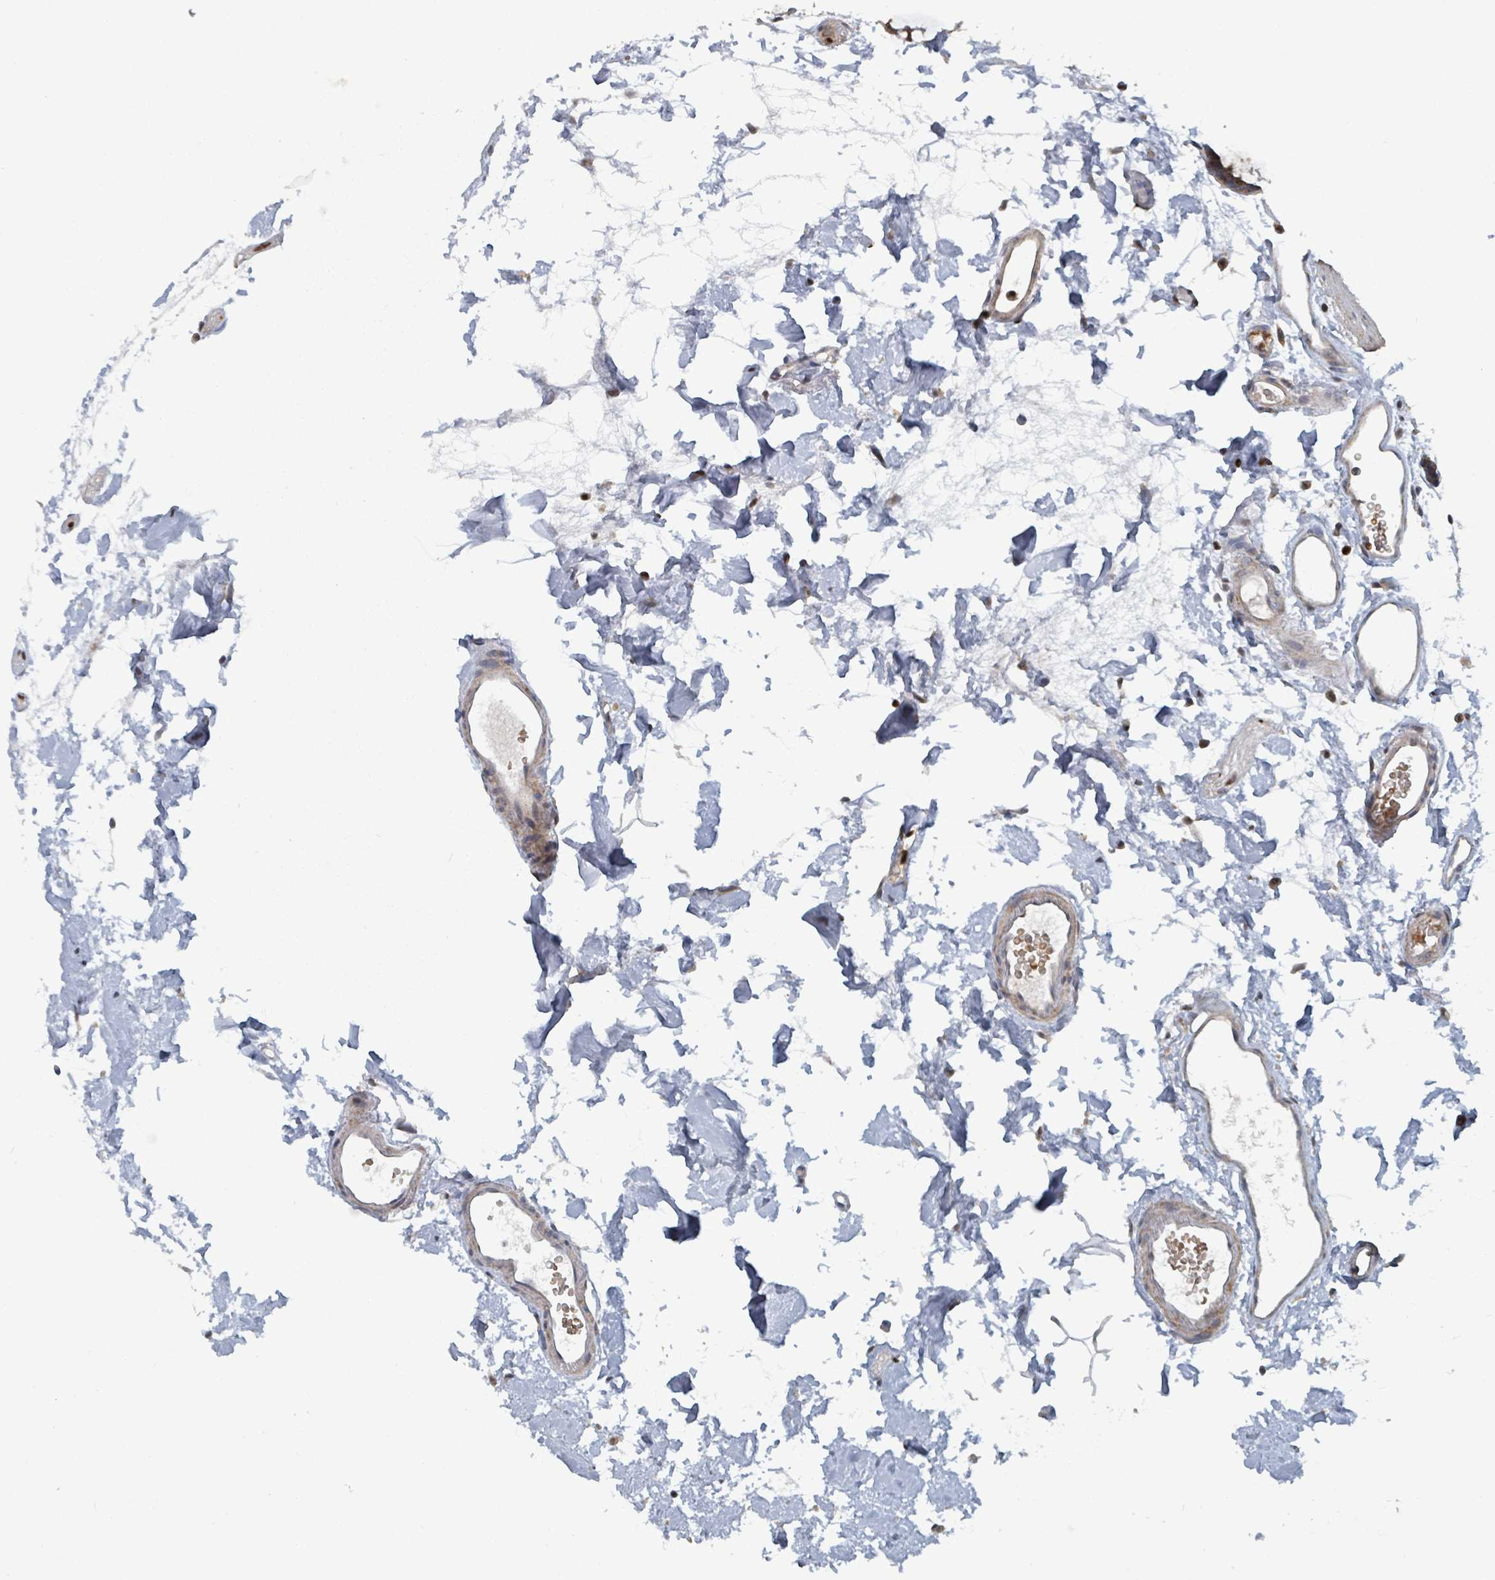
{"staining": {"intensity": "moderate", "quantity": ">75%", "location": "cytoplasmic/membranous"}, "tissue": "colon", "cell_type": "Endothelial cells", "image_type": "normal", "snomed": [{"axis": "morphology", "description": "Normal tissue, NOS"}, {"axis": "topography", "description": "Colon"}], "caption": "Protein analysis of benign colon displays moderate cytoplasmic/membranous positivity in about >75% of endothelial cells.", "gene": "HIVEP1", "patient": {"sex": "female", "age": 84}}